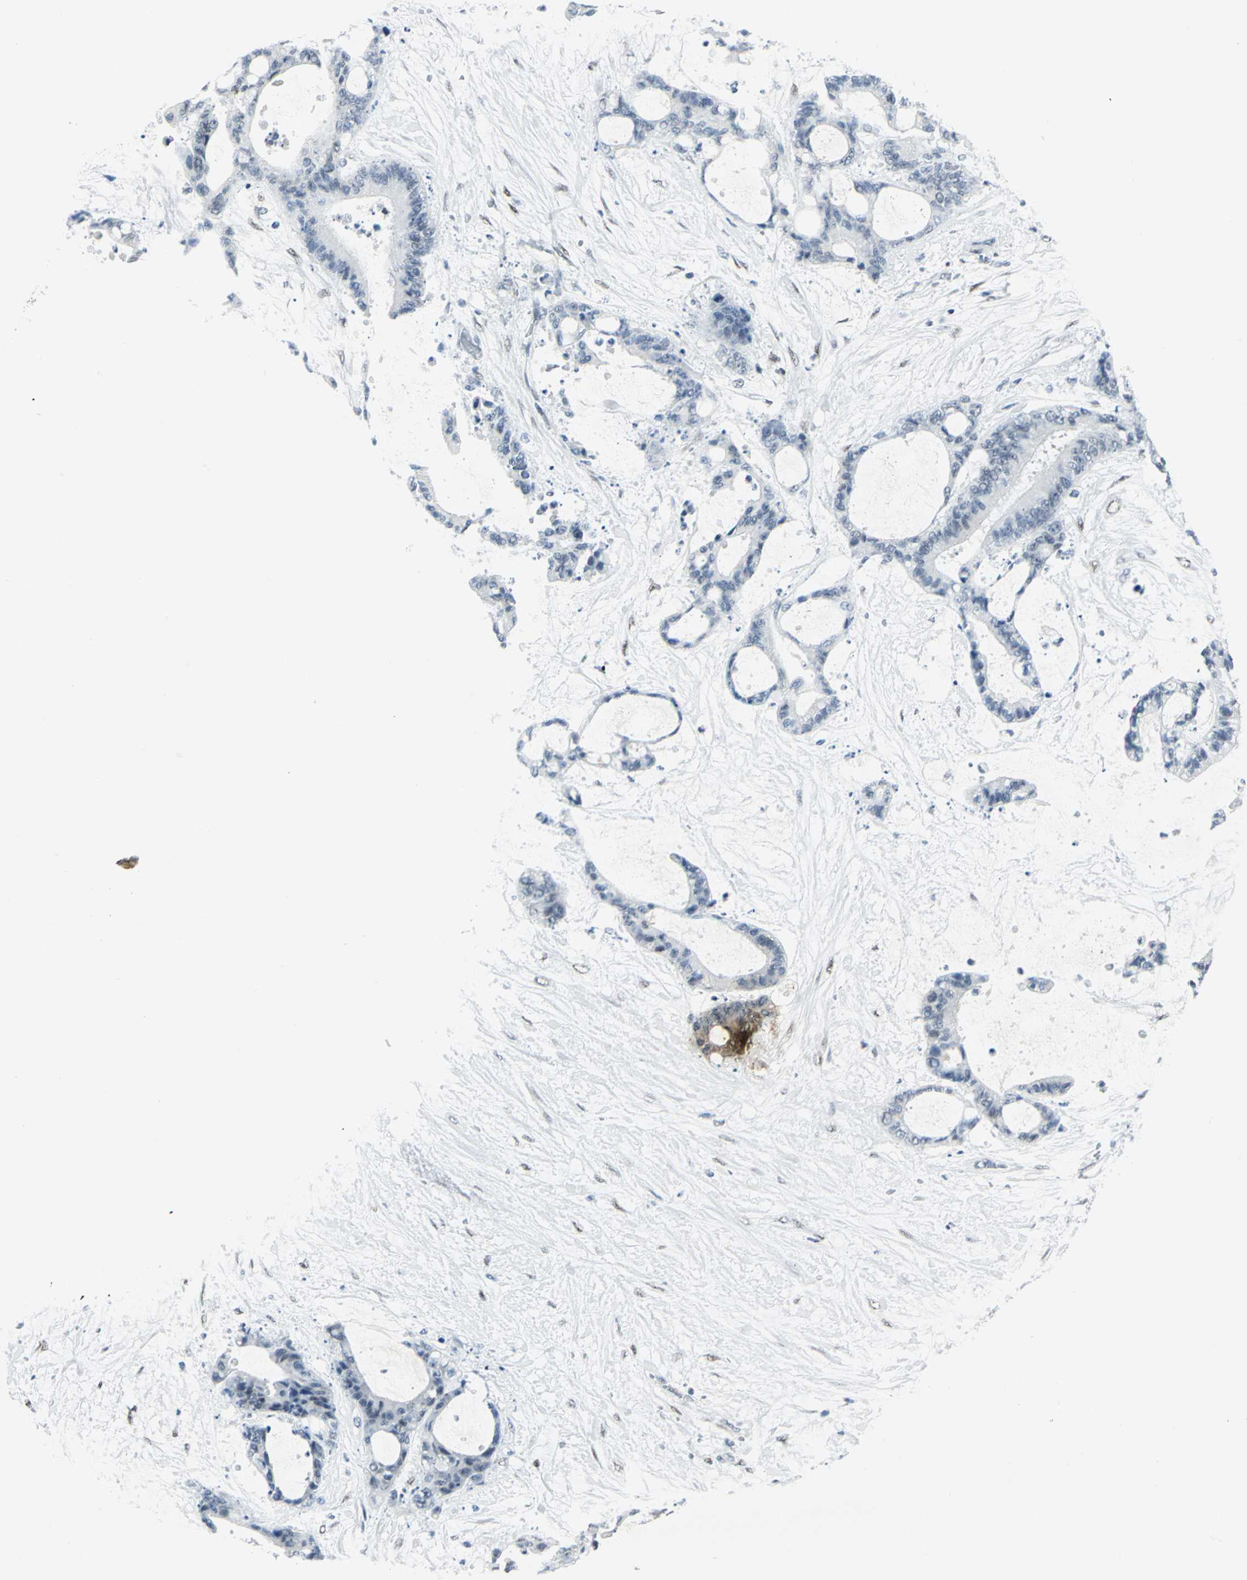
{"staining": {"intensity": "negative", "quantity": "none", "location": "none"}, "tissue": "liver cancer", "cell_type": "Tumor cells", "image_type": "cancer", "snomed": [{"axis": "morphology", "description": "Cholangiocarcinoma"}, {"axis": "topography", "description": "Liver"}], "caption": "IHC of liver cancer (cholangiocarcinoma) shows no staining in tumor cells.", "gene": "MEIS2", "patient": {"sex": "female", "age": 73}}